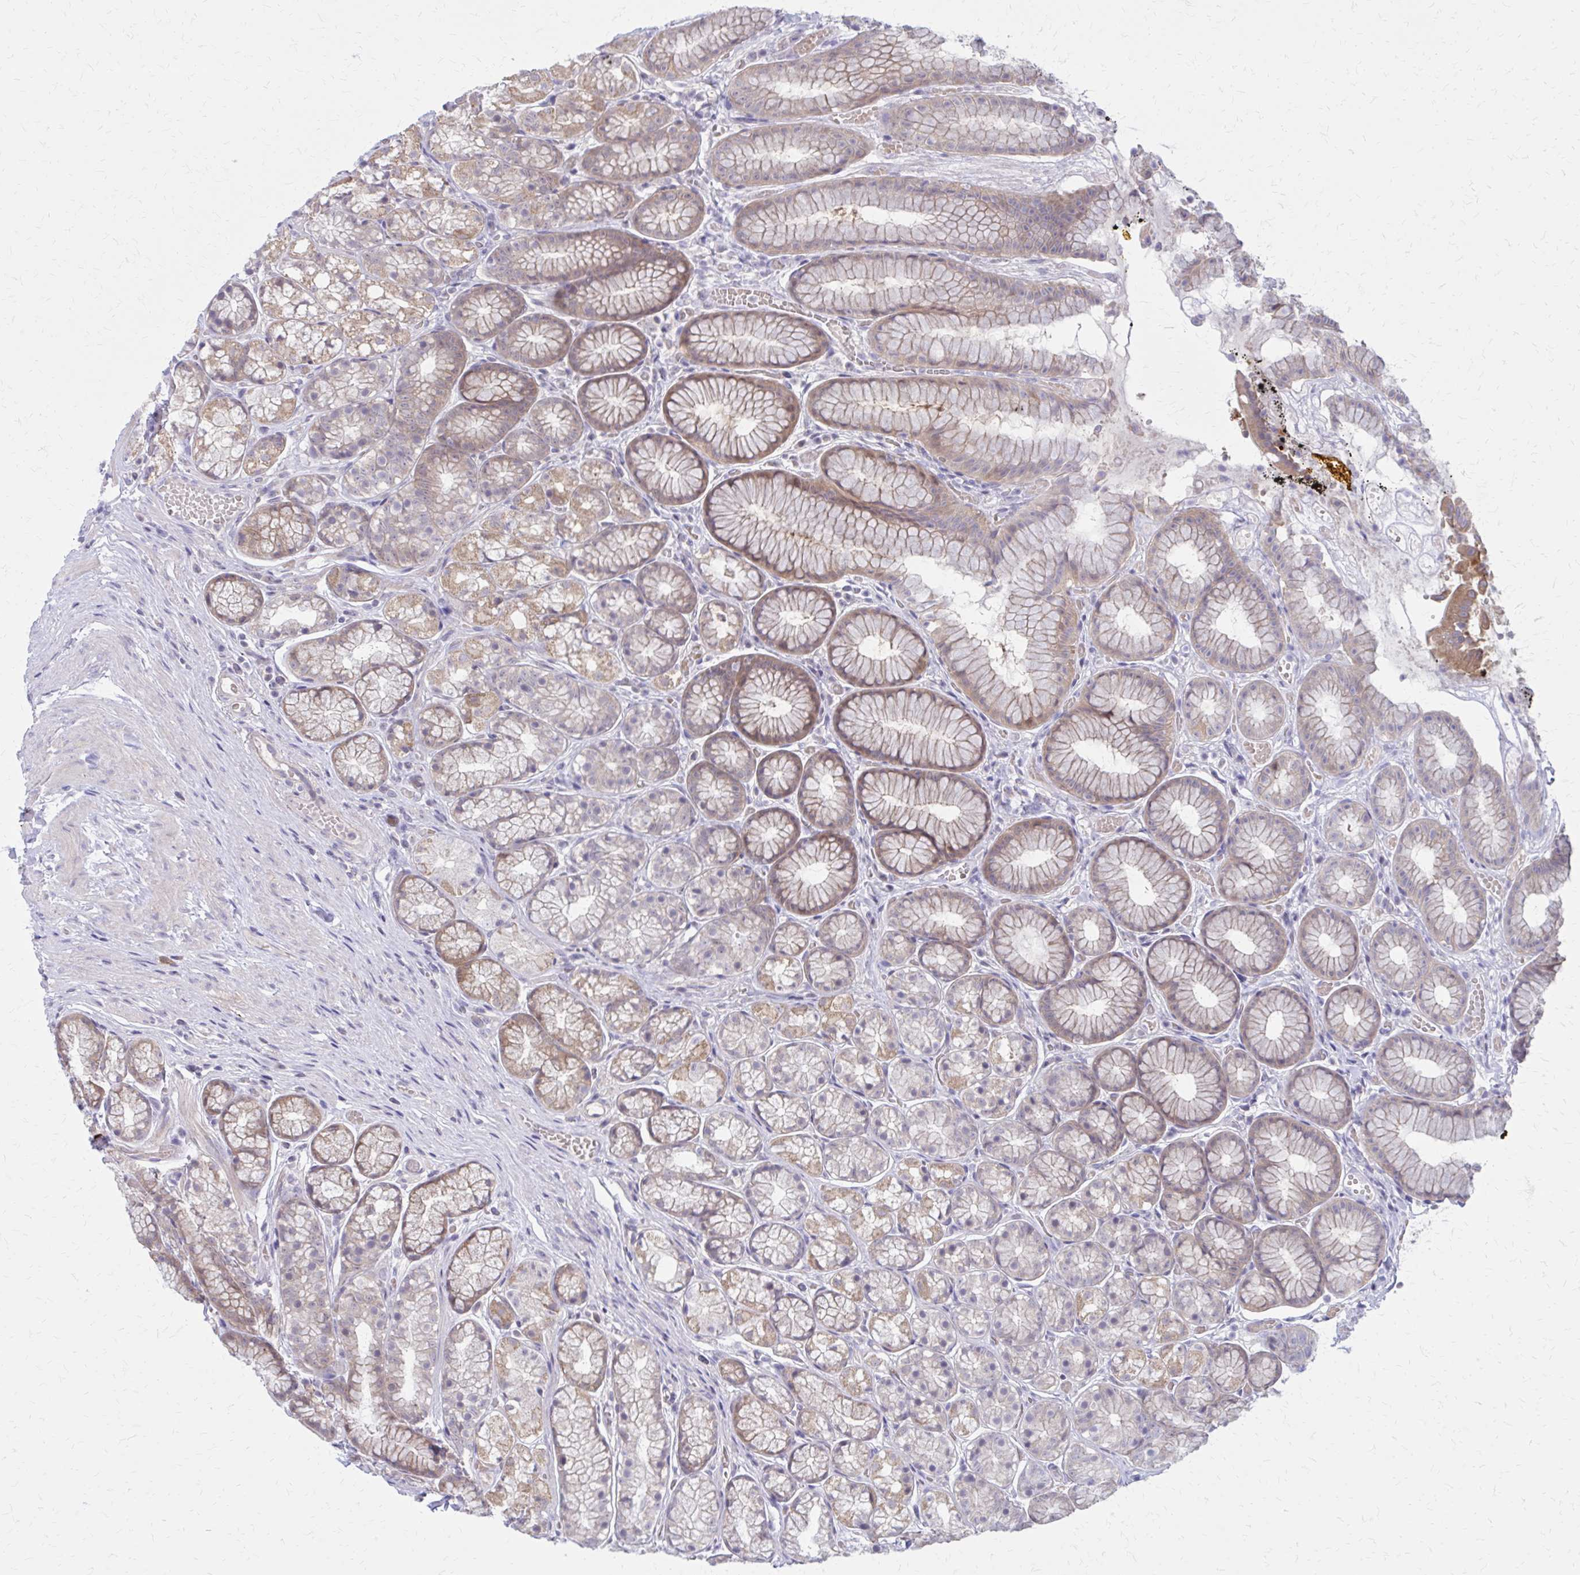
{"staining": {"intensity": "moderate", "quantity": ">75%", "location": "cytoplasmic/membranous"}, "tissue": "stomach", "cell_type": "Glandular cells", "image_type": "normal", "snomed": [{"axis": "morphology", "description": "Normal tissue, NOS"}, {"axis": "topography", "description": "Smooth muscle"}, {"axis": "topography", "description": "Stomach"}], "caption": "Stomach was stained to show a protein in brown. There is medium levels of moderate cytoplasmic/membranous expression in approximately >75% of glandular cells. The staining was performed using DAB (3,3'-diaminobenzidine) to visualize the protein expression in brown, while the nuclei were stained in blue with hematoxylin (Magnification: 20x).", "gene": "DBI", "patient": {"sex": "male", "age": 70}}